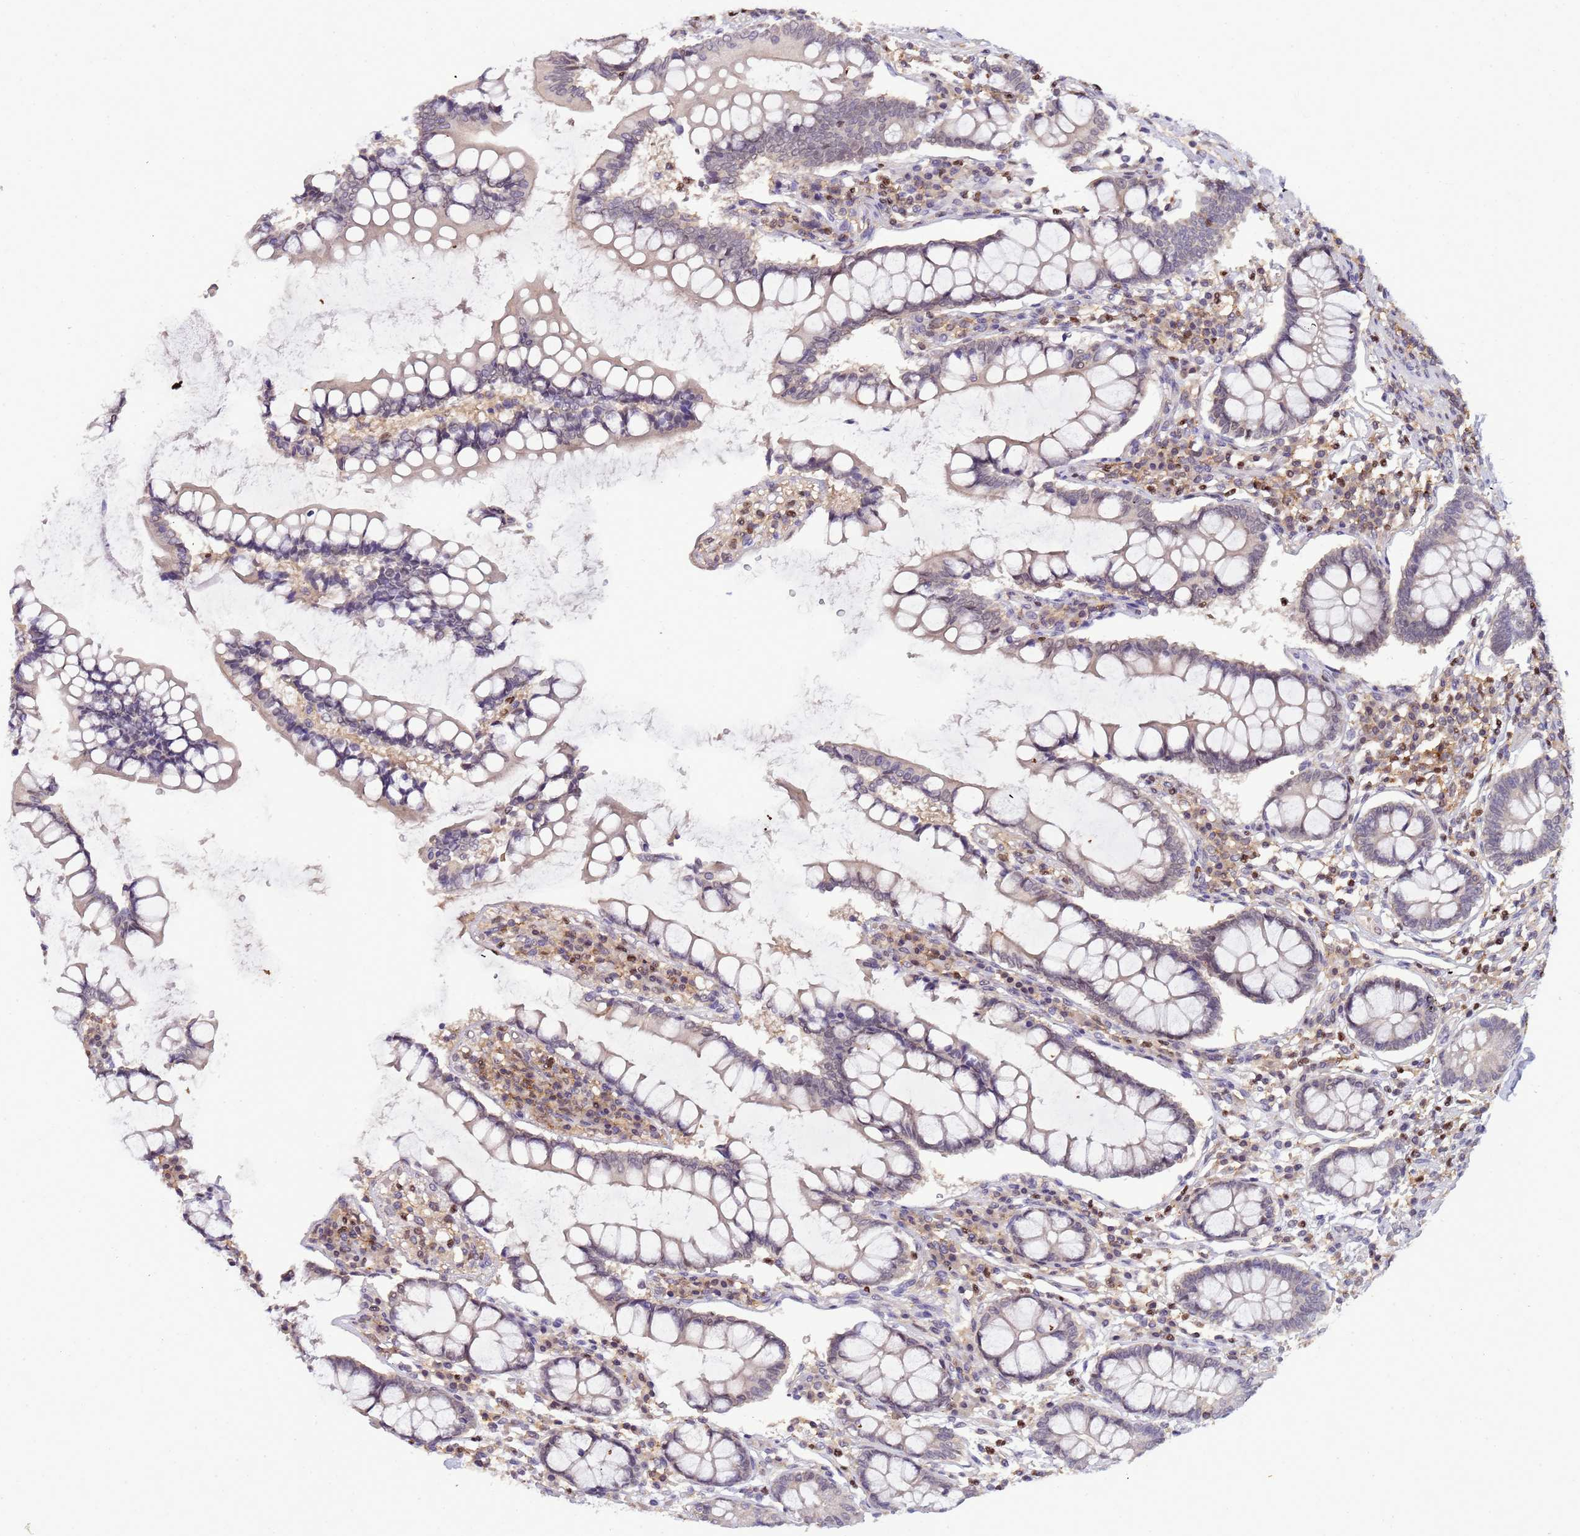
{"staining": {"intensity": "negative", "quantity": "none", "location": "none"}, "tissue": "colon", "cell_type": "Endothelial cells", "image_type": "normal", "snomed": [{"axis": "morphology", "description": "Normal tissue, NOS"}, {"axis": "topography", "description": "Colon"}], "caption": "The immunohistochemistry histopathology image has no significant staining in endothelial cells of colon.", "gene": "CD53", "patient": {"sex": "female", "age": 79}}